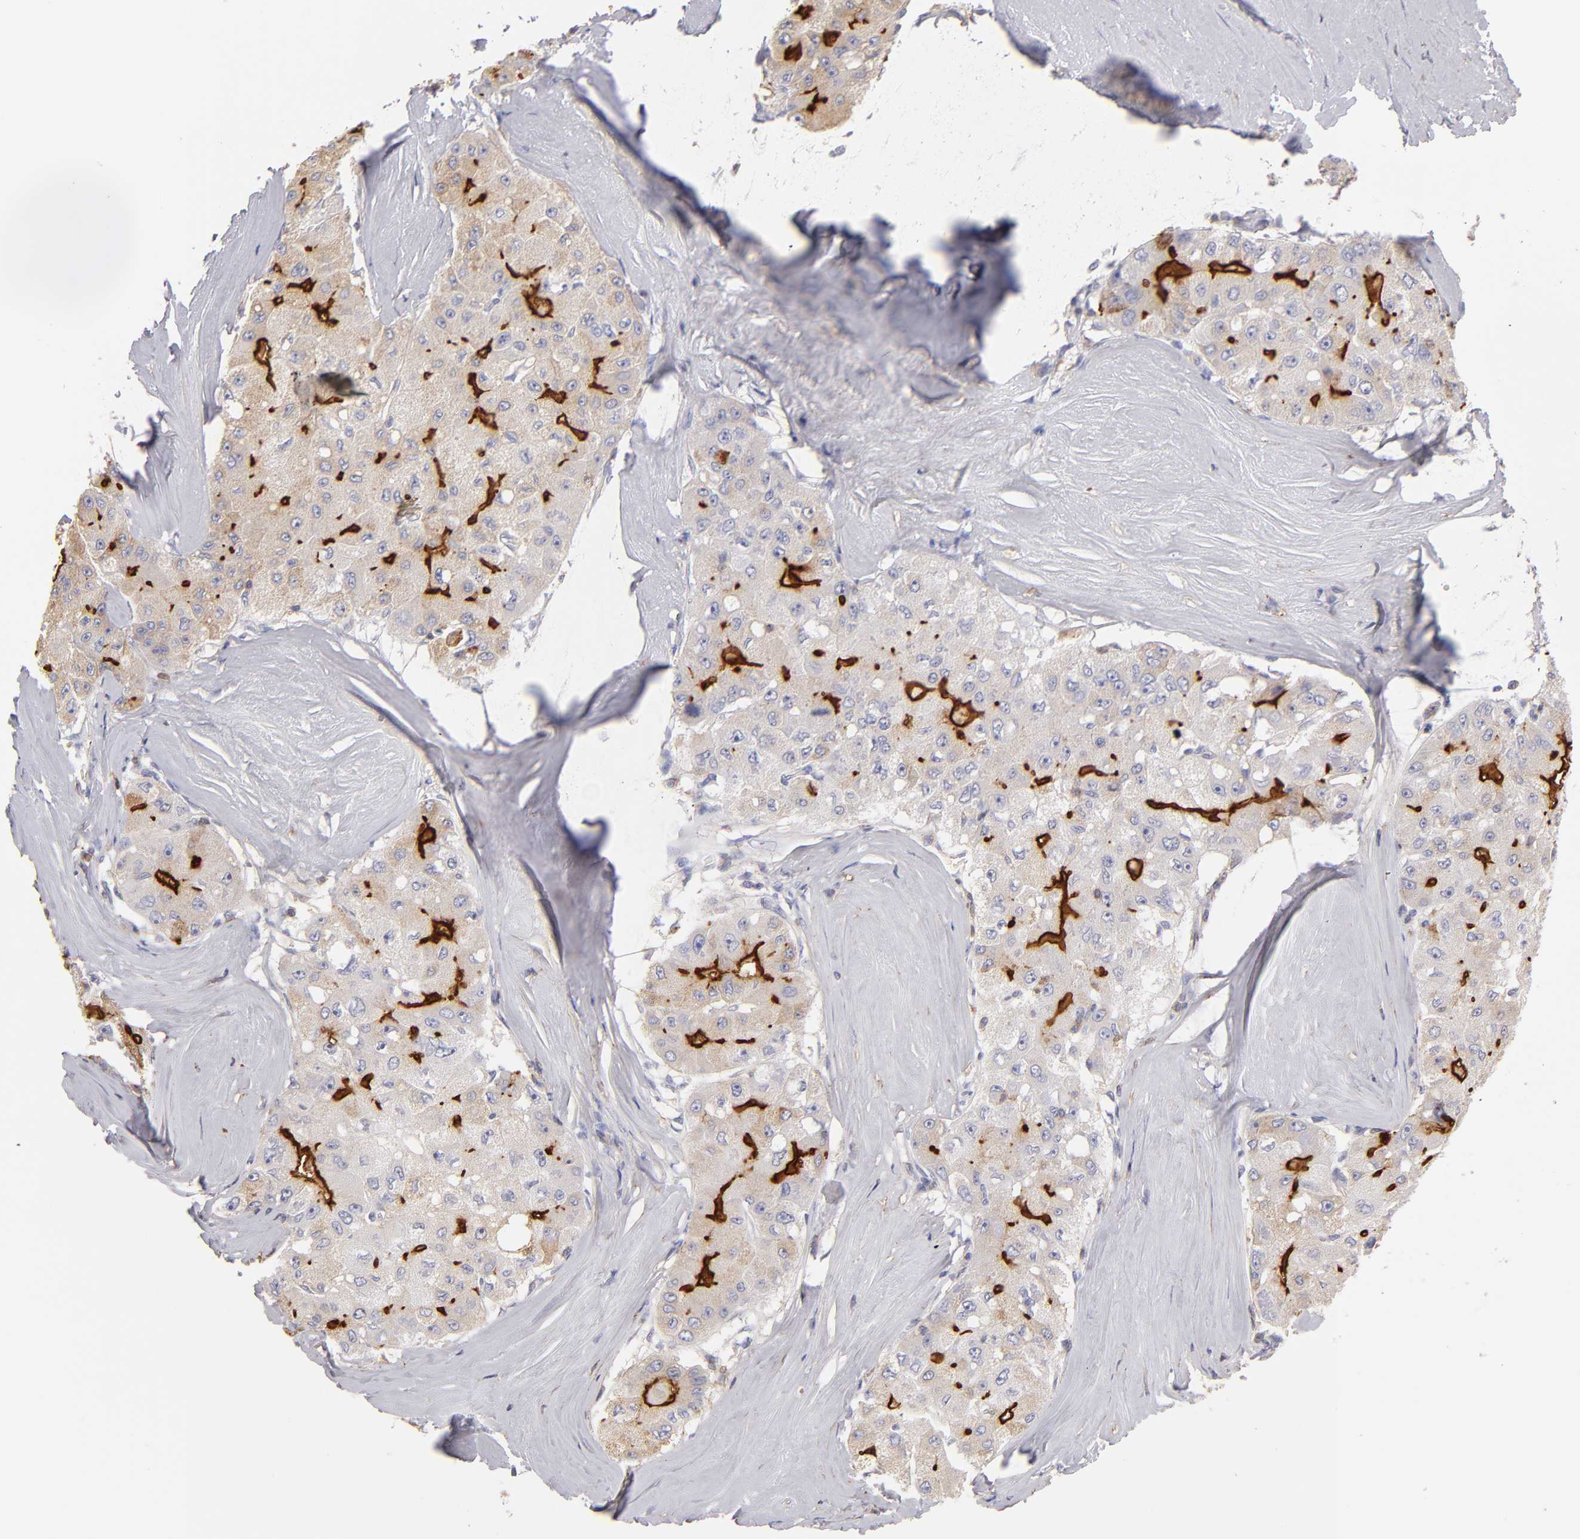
{"staining": {"intensity": "strong", "quantity": ">75%", "location": "cytoplasmic/membranous"}, "tissue": "liver cancer", "cell_type": "Tumor cells", "image_type": "cancer", "snomed": [{"axis": "morphology", "description": "Carcinoma, Hepatocellular, NOS"}, {"axis": "topography", "description": "Liver"}], "caption": "This micrograph demonstrates IHC staining of liver cancer (hepatocellular carcinoma), with high strong cytoplasmic/membranous staining in approximately >75% of tumor cells.", "gene": "ABCB1", "patient": {"sex": "male", "age": 80}}